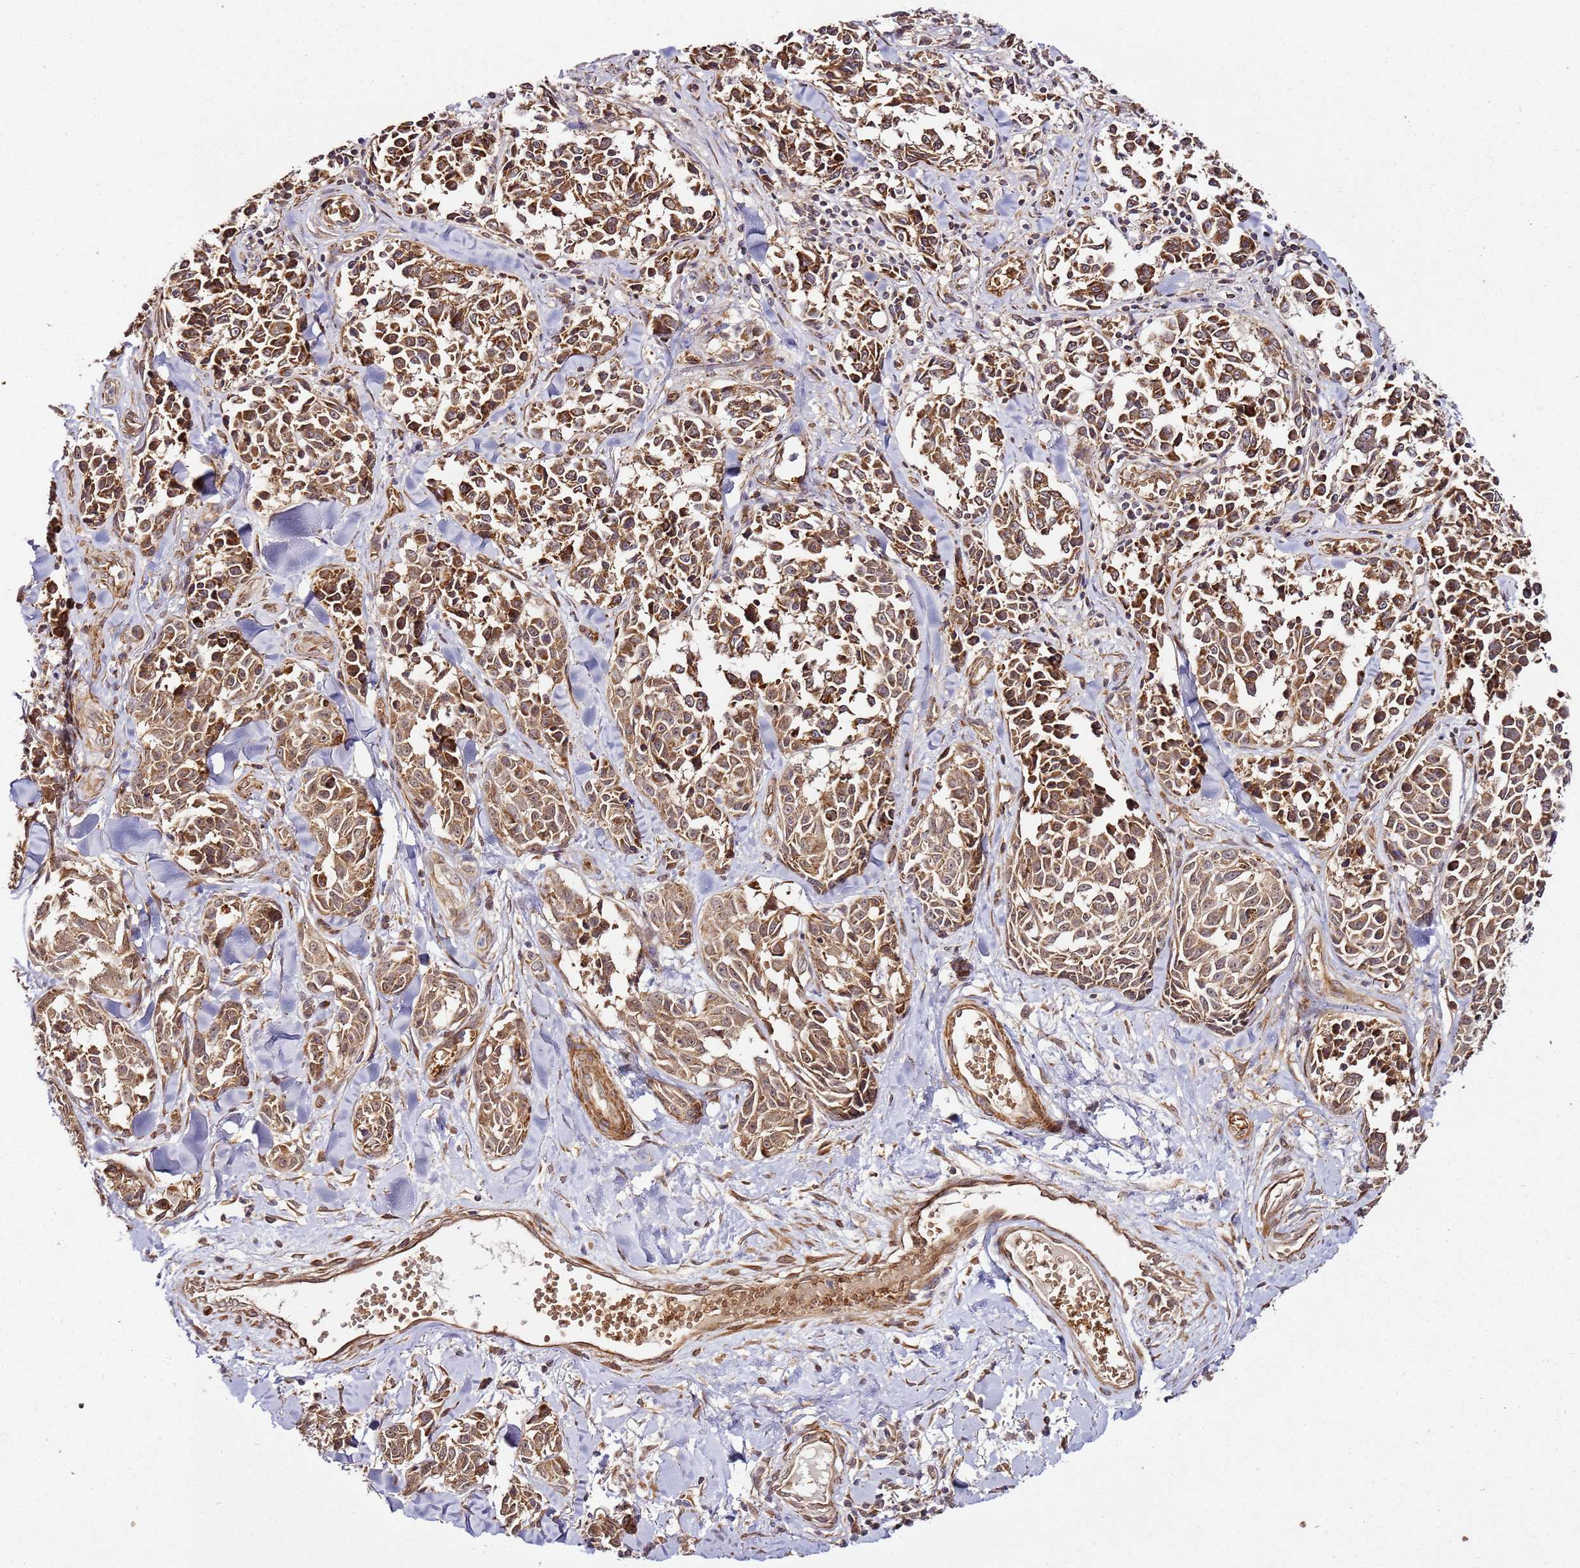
{"staining": {"intensity": "strong", "quantity": ">75%", "location": "cytoplasmic/membranous"}, "tissue": "melanoma", "cell_type": "Tumor cells", "image_type": "cancer", "snomed": [{"axis": "morphology", "description": "Malignant melanoma, NOS"}, {"axis": "topography", "description": "Skin"}], "caption": "Malignant melanoma stained with a protein marker exhibits strong staining in tumor cells.", "gene": "TM2D2", "patient": {"sex": "female", "age": 64}}